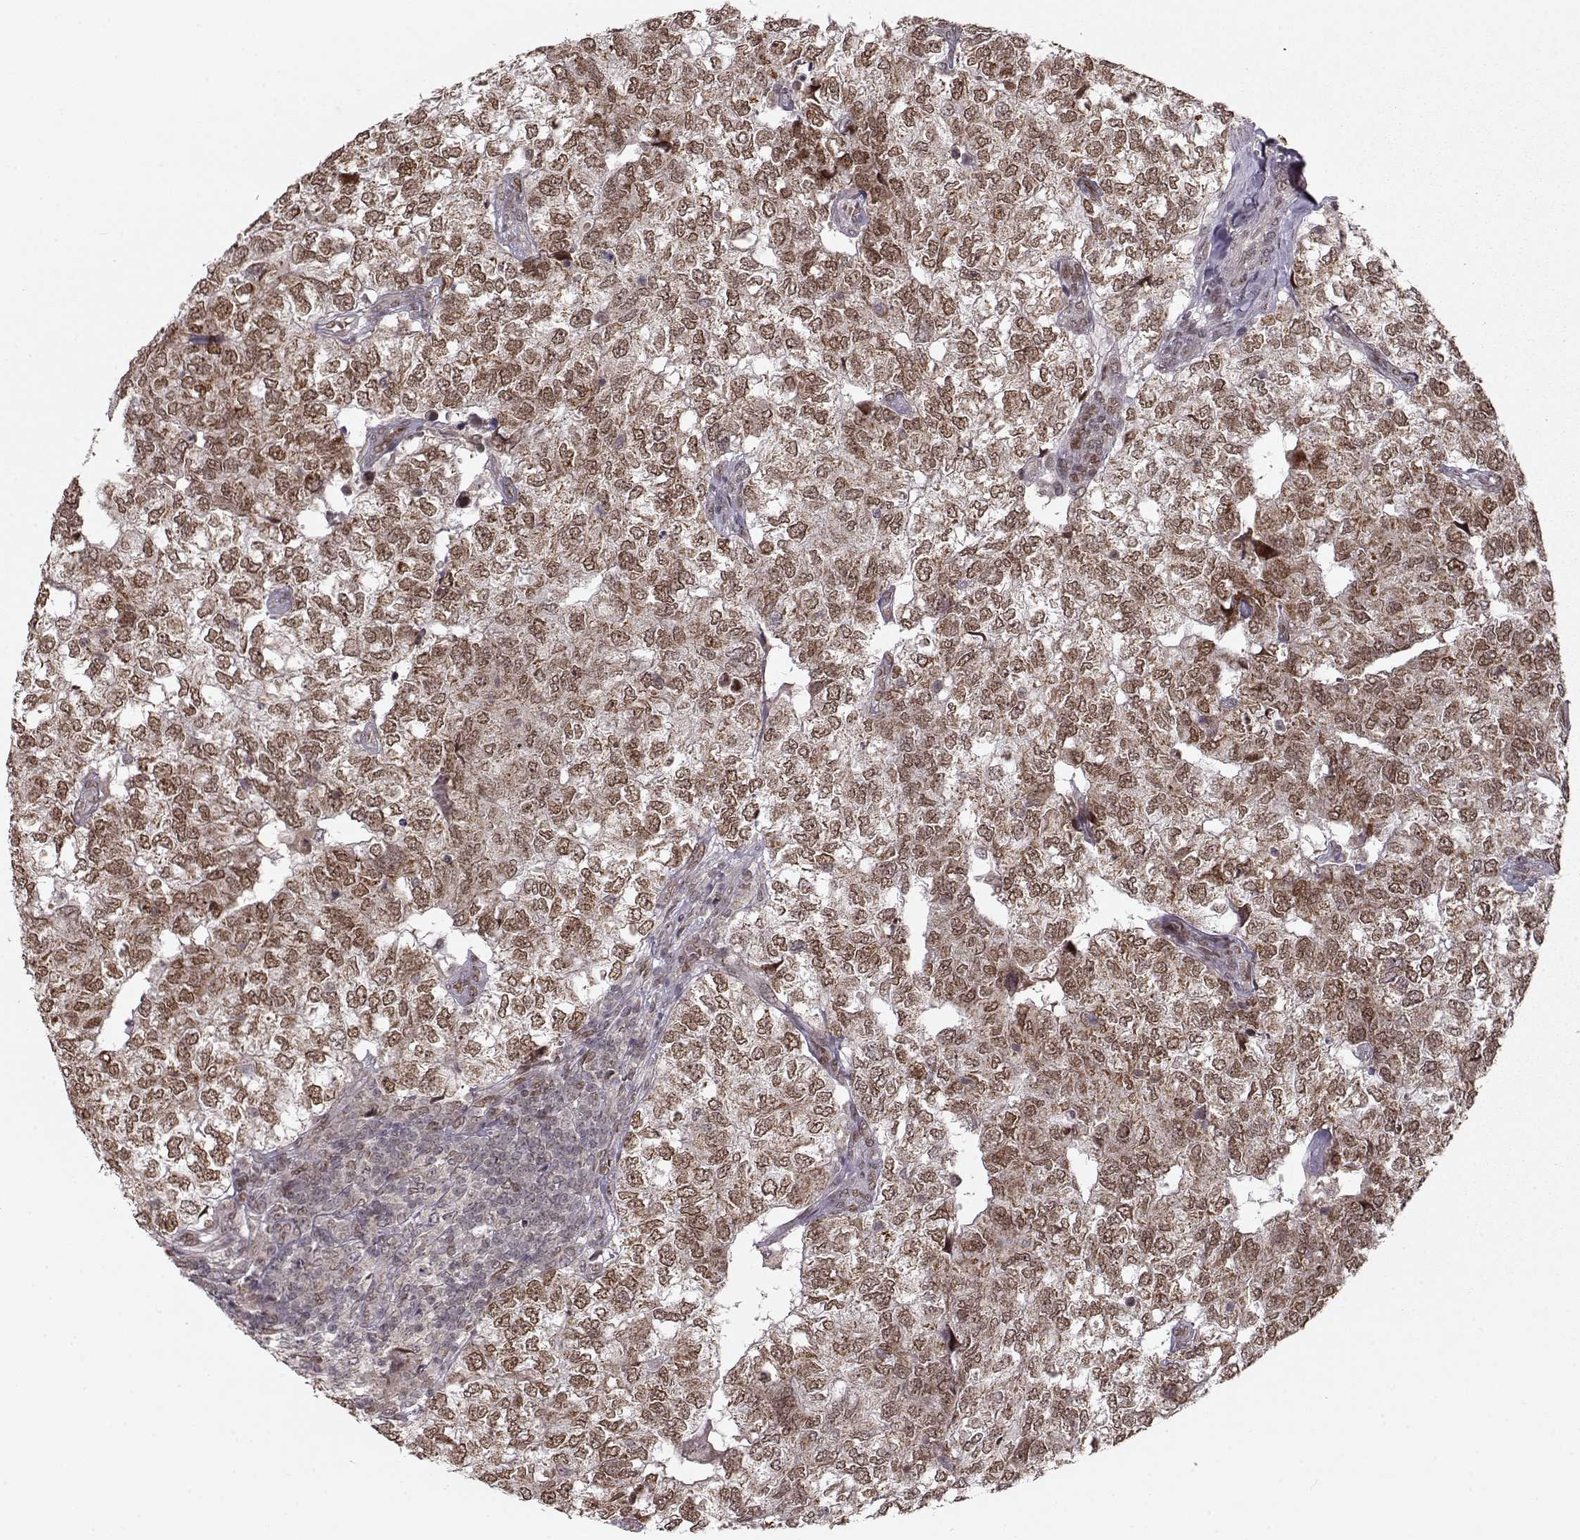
{"staining": {"intensity": "moderate", "quantity": ">75%", "location": "cytoplasmic/membranous,nuclear"}, "tissue": "breast cancer", "cell_type": "Tumor cells", "image_type": "cancer", "snomed": [{"axis": "morphology", "description": "Duct carcinoma"}, {"axis": "topography", "description": "Breast"}], "caption": "Protein staining of breast cancer tissue displays moderate cytoplasmic/membranous and nuclear staining in approximately >75% of tumor cells.", "gene": "RAI1", "patient": {"sex": "female", "age": 30}}